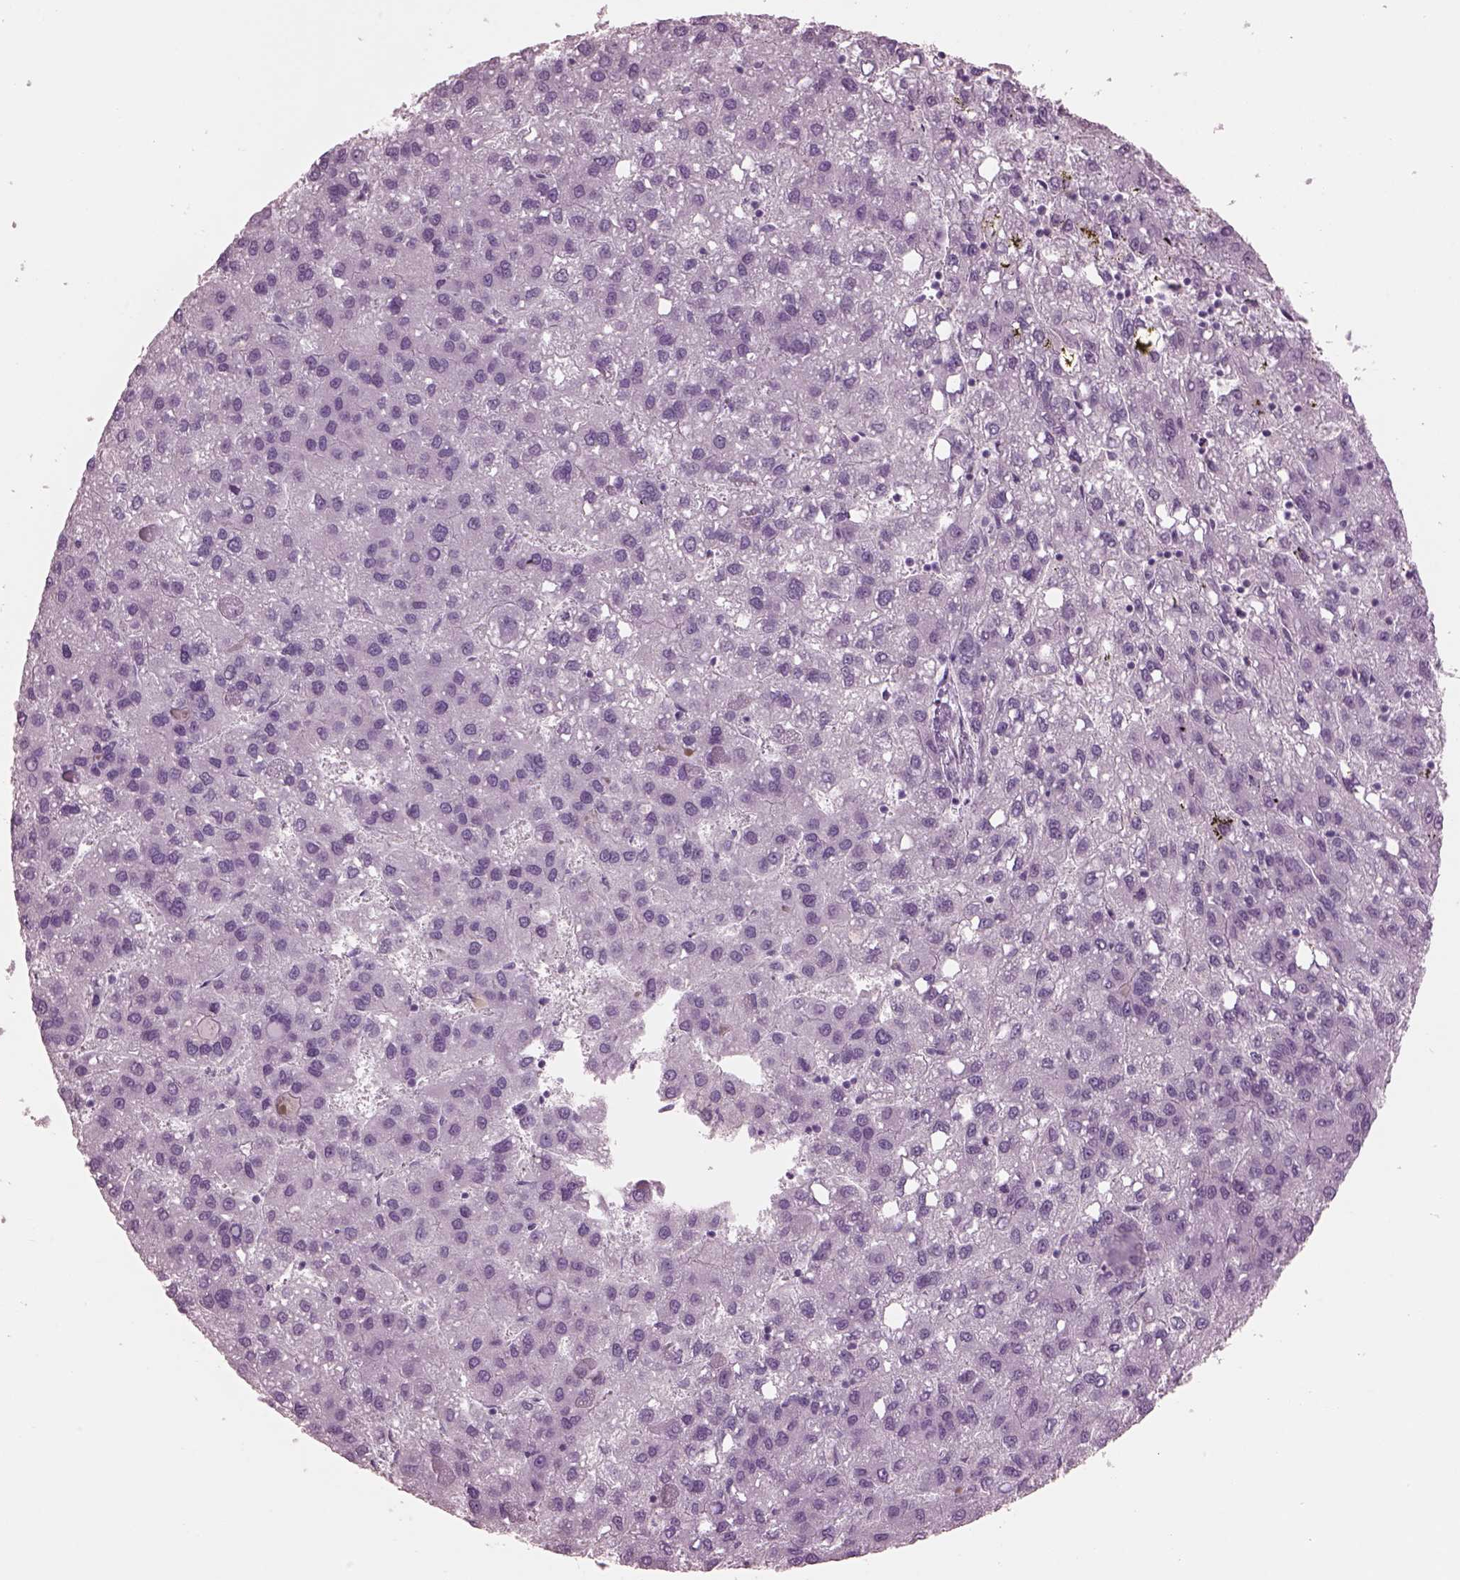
{"staining": {"intensity": "negative", "quantity": "none", "location": "none"}, "tissue": "liver cancer", "cell_type": "Tumor cells", "image_type": "cancer", "snomed": [{"axis": "morphology", "description": "Carcinoma, Hepatocellular, NOS"}, {"axis": "topography", "description": "Liver"}], "caption": "The image reveals no significant staining in tumor cells of hepatocellular carcinoma (liver). Brightfield microscopy of immunohistochemistry (IHC) stained with DAB (brown) and hematoxylin (blue), captured at high magnification.", "gene": "PACRG", "patient": {"sex": "female", "age": 82}}